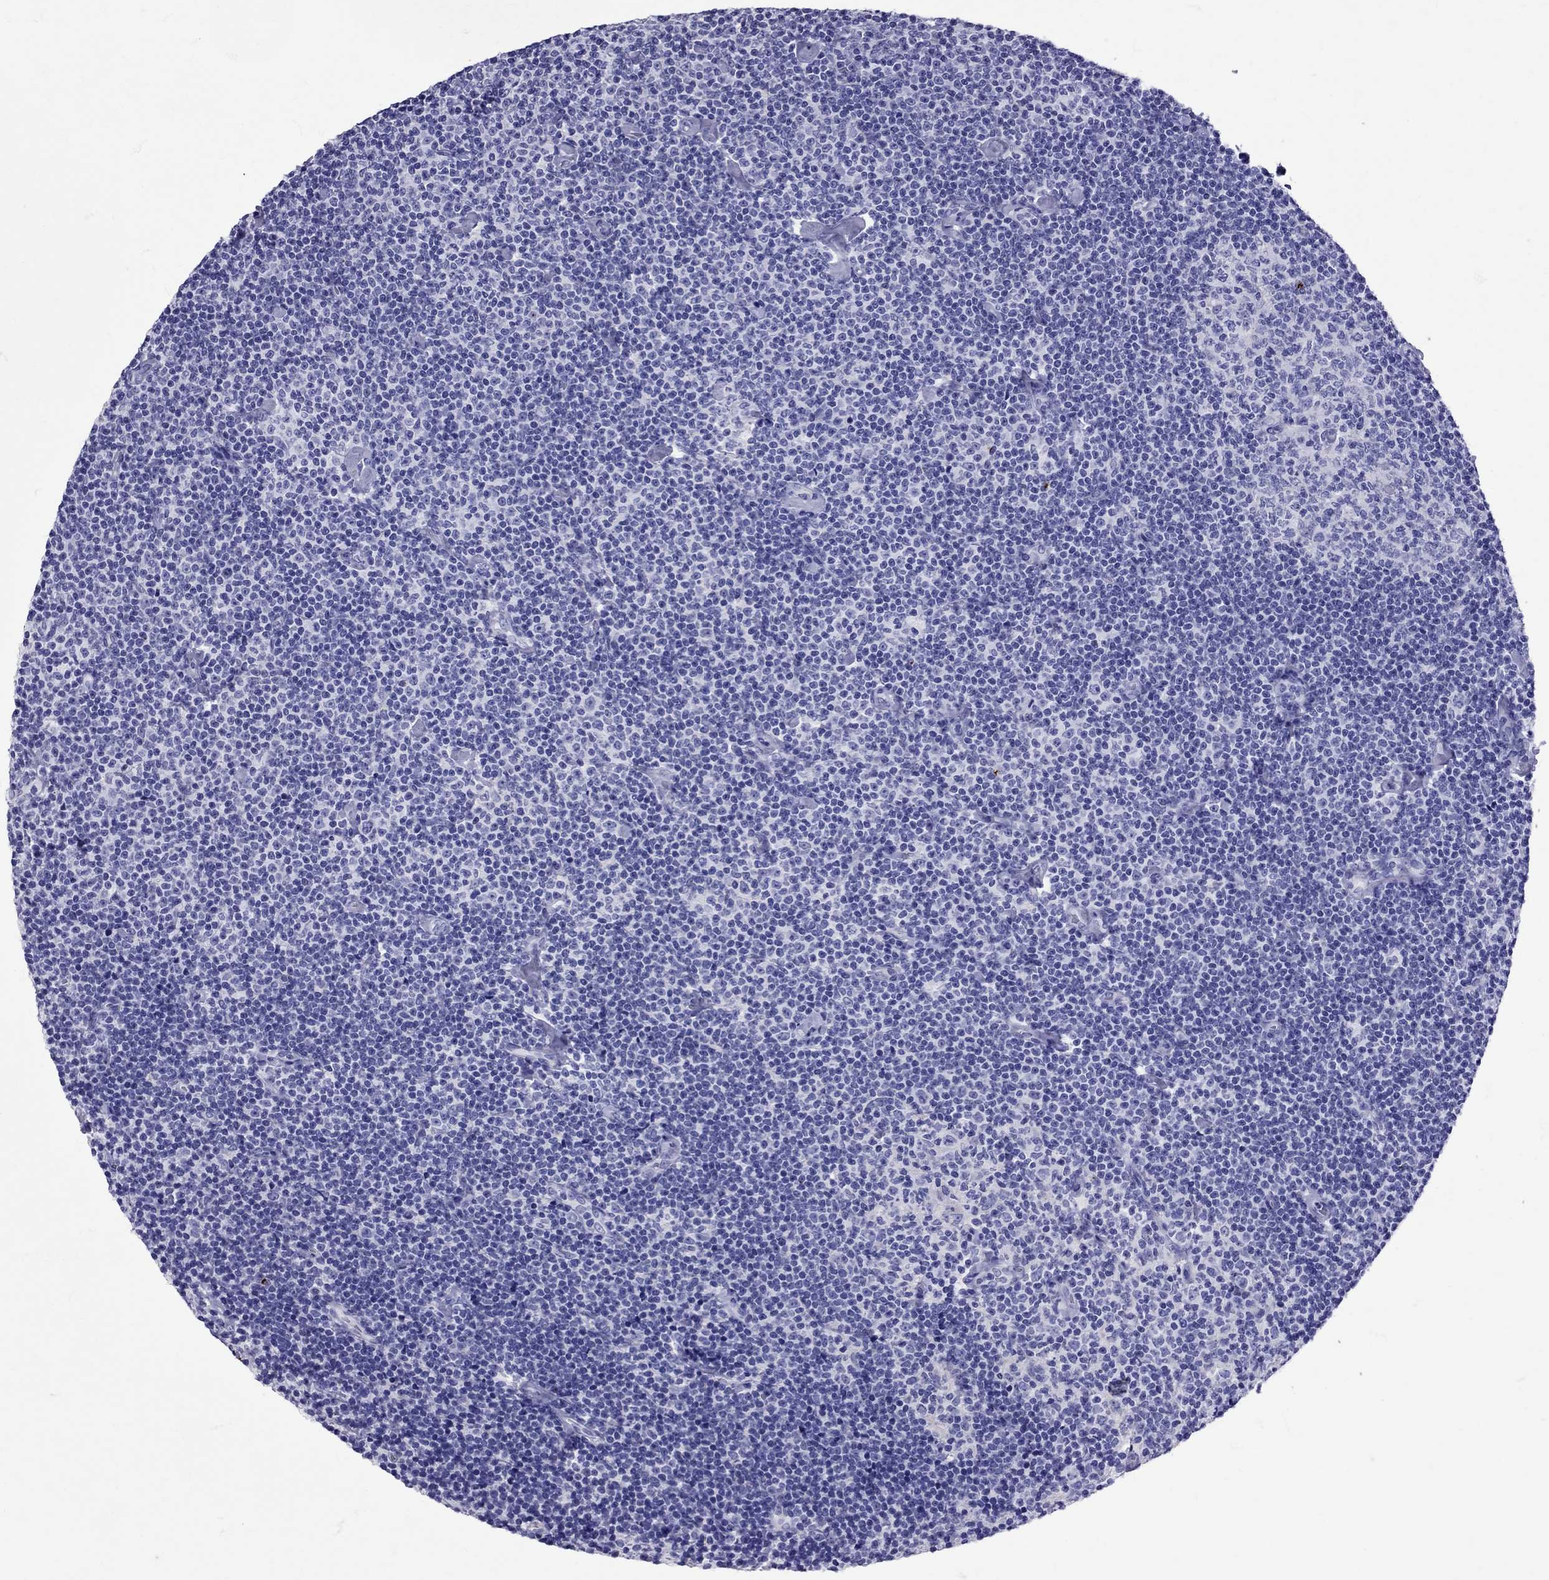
{"staining": {"intensity": "negative", "quantity": "none", "location": "none"}, "tissue": "lymphoma", "cell_type": "Tumor cells", "image_type": "cancer", "snomed": [{"axis": "morphology", "description": "Malignant lymphoma, non-Hodgkin's type, Low grade"}, {"axis": "topography", "description": "Lymph node"}], "caption": "A high-resolution micrograph shows immunohistochemistry staining of lymphoma, which displays no significant expression in tumor cells.", "gene": "AVP", "patient": {"sex": "male", "age": 81}}